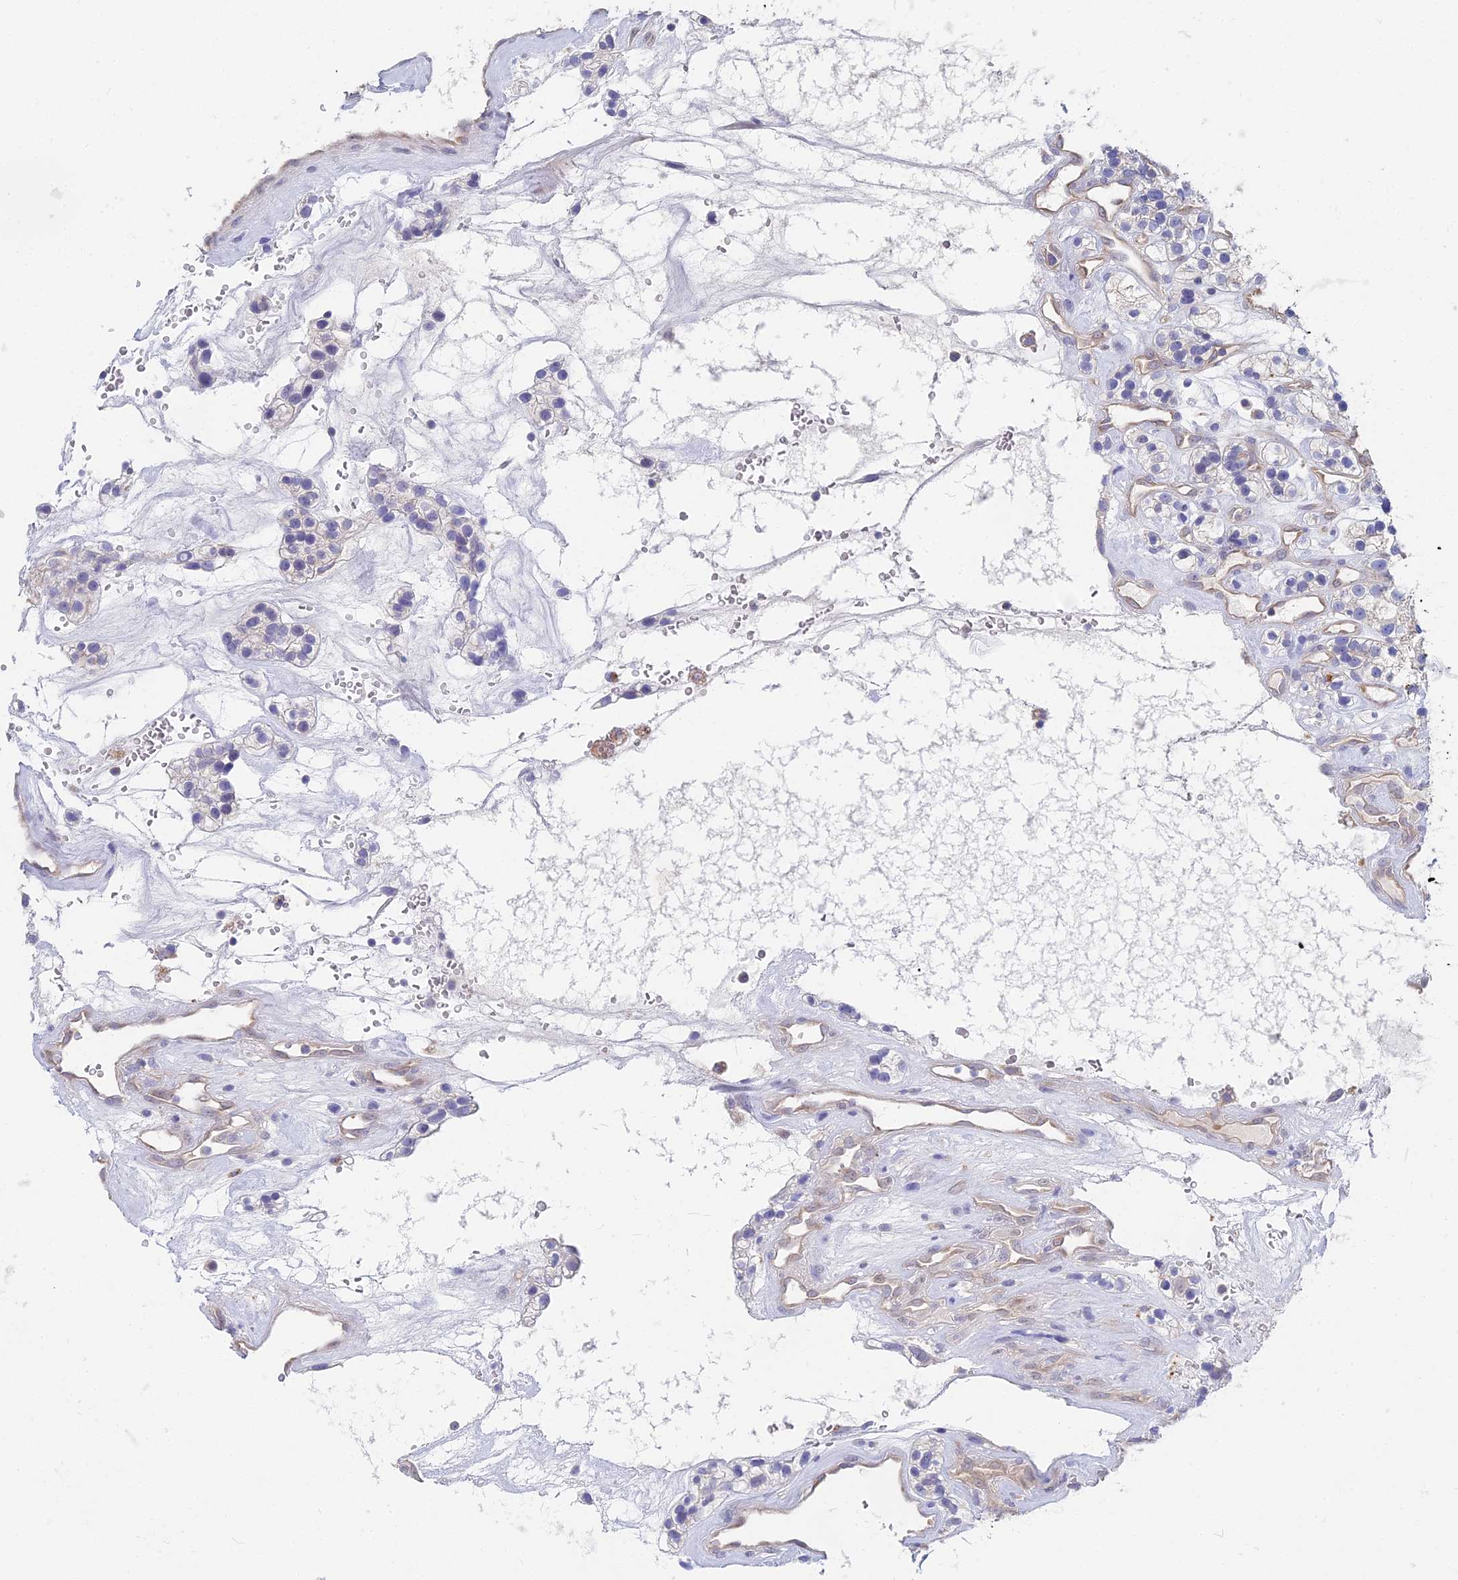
{"staining": {"intensity": "negative", "quantity": "none", "location": "none"}, "tissue": "renal cancer", "cell_type": "Tumor cells", "image_type": "cancer", "snomed": [{"axis": "morphology", "description": "Adenocarcinoma, NOS"}, {"axis": "topography", "description": "Kidney"}], "caption": "Protein analysis of renal cancer (adenocarcinoma) exhibits no significant positivity in tumor cells.", "gene": "DNAH14", "patient": {"sex": "female", "age": 57}}